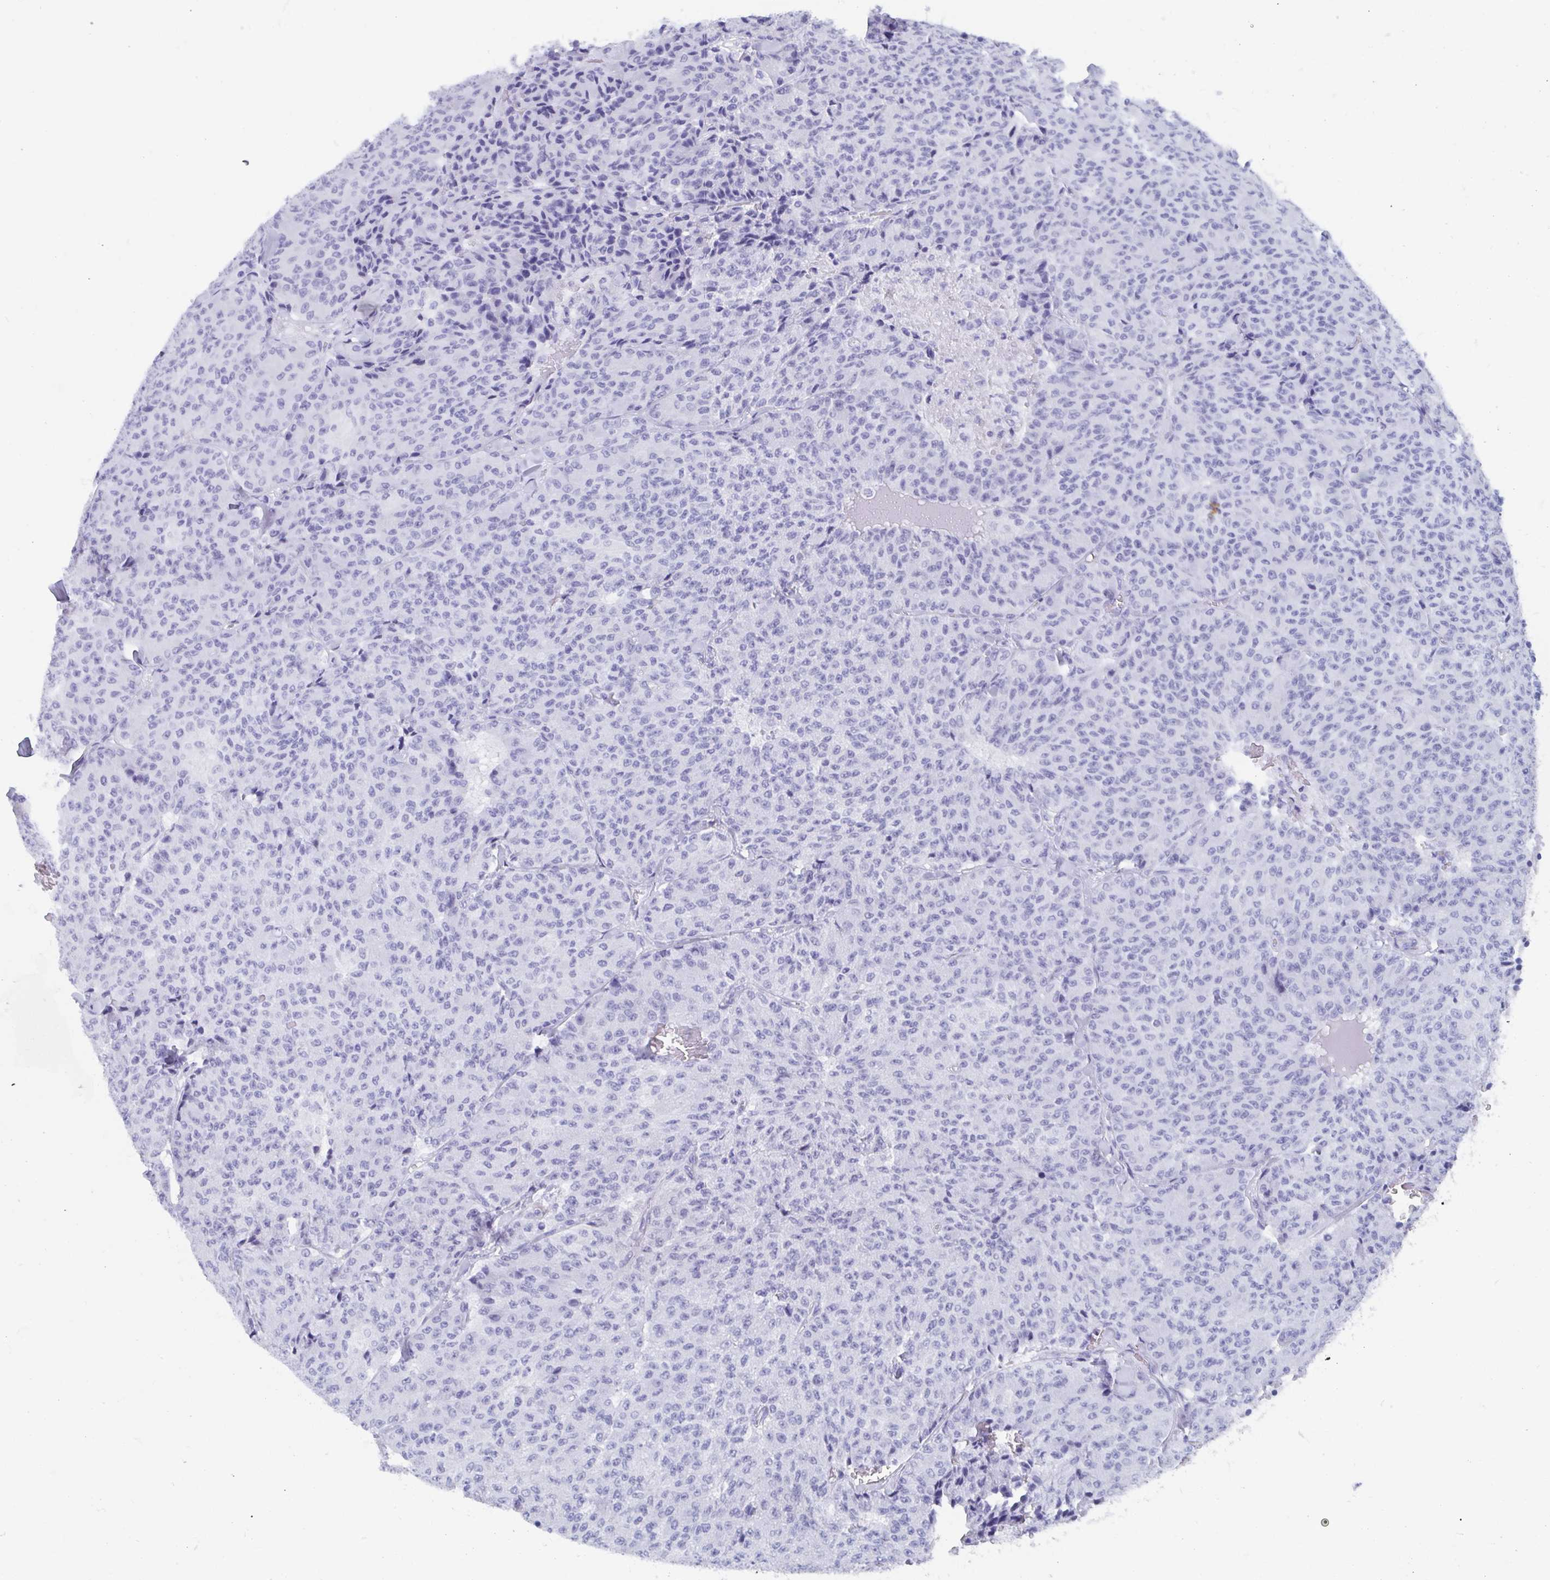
{"staining": {"intensity": "negative", "quantity": "none", "location": "none"}, "tissue": "carcinoid", "cell_type": "Tumor cells", "image_type": "cancer", "snomed": [{"axis": "morphology", "description": "Carcinoid, malignant, NOS"}, {"axis": "topography", "description": "Lung"}], "caption": "Immunohistochemical staining of human carcinoid (malignant) exhibits no significant expression in tumor cells.", "gene": "C10orf53", "patient": {"sex": "male", "age": 71}}